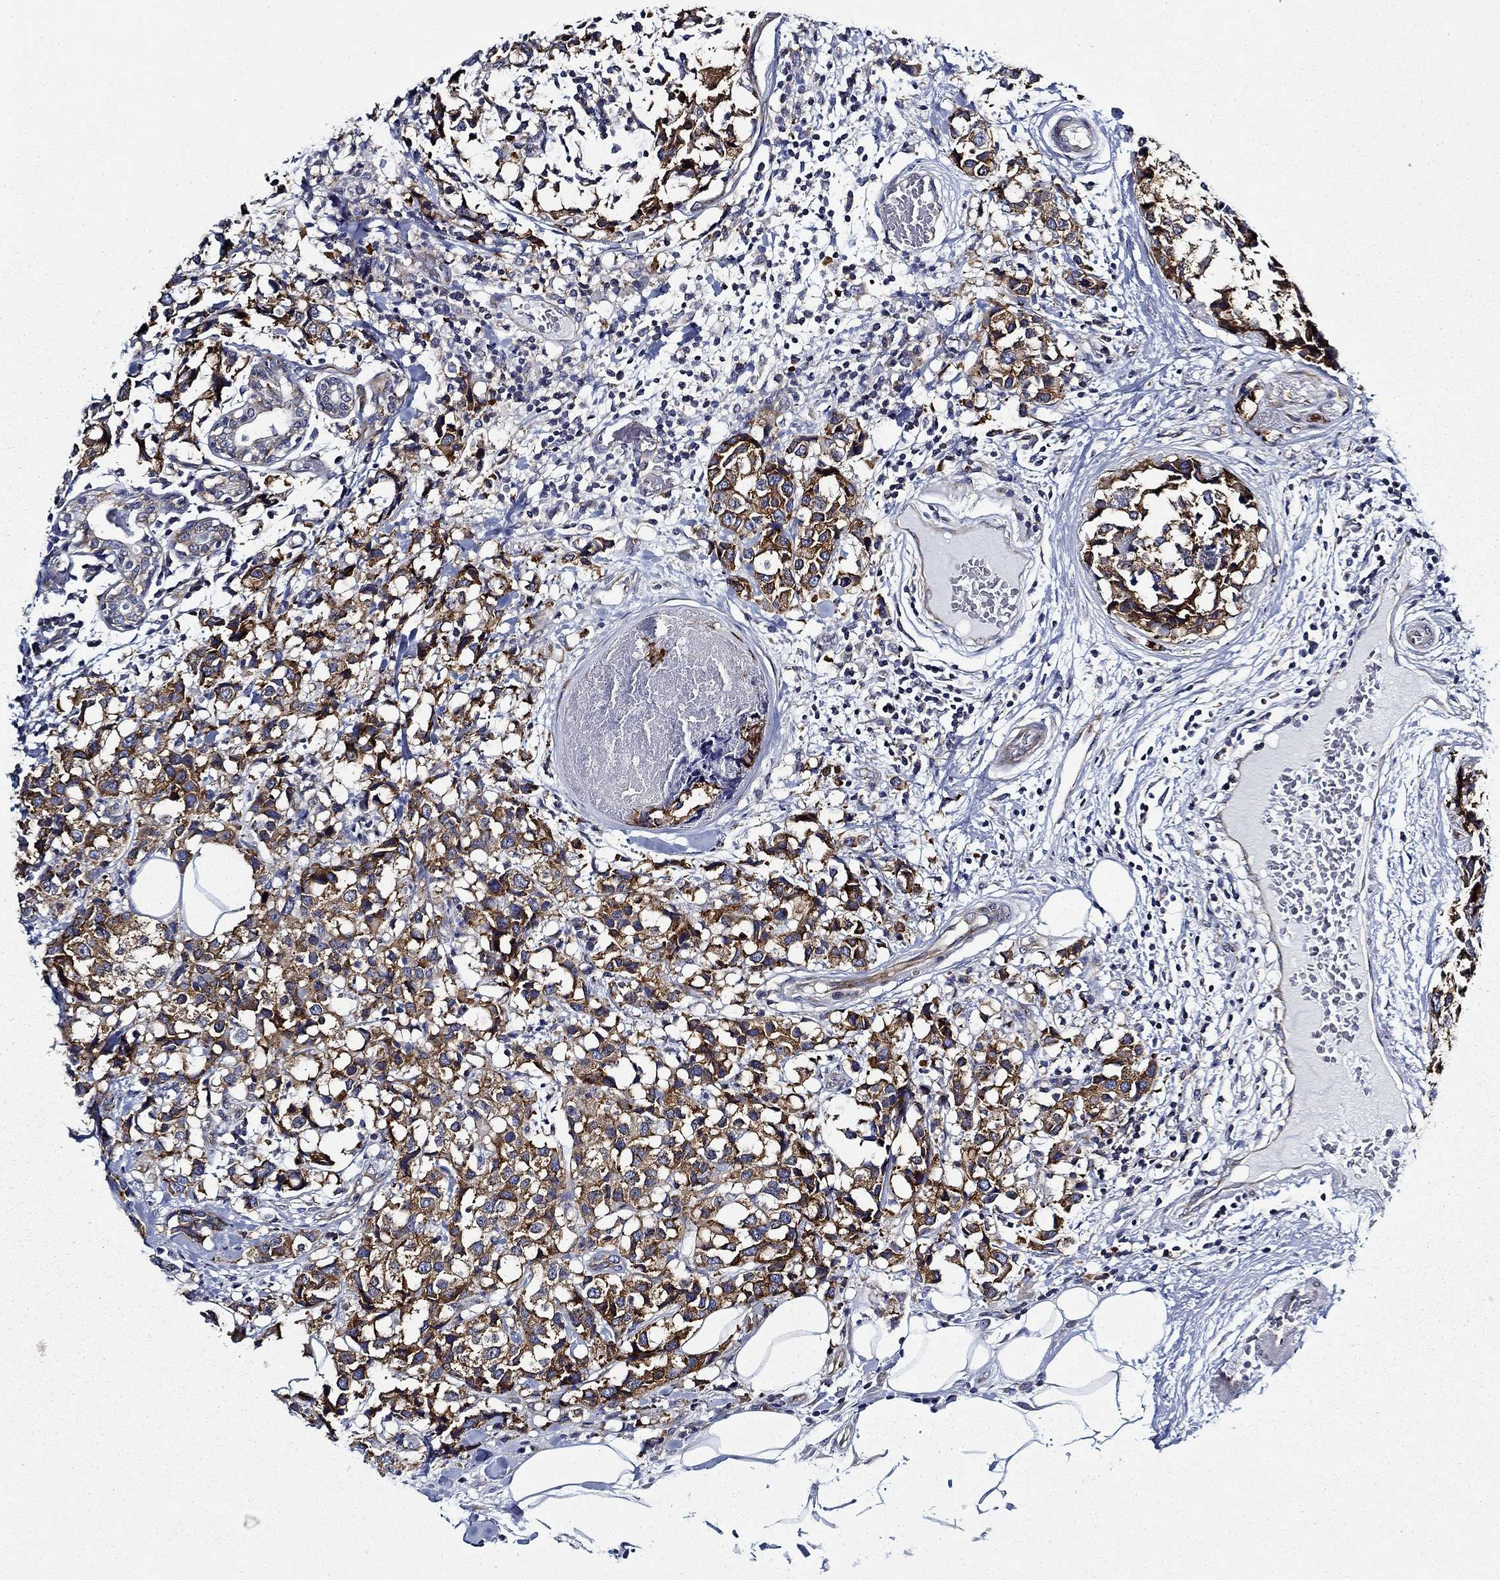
{"staining": {"intensity": "strong", "quantity": ">75%", "location": "cytoplasmic/membranous"}, "tissue": "breast cancer", "cell_type": "Tumor cells", "image_type": "cancer", "snomed": [{"axis": "morphology", "description": "Lobular carcinoma"}, {"axis": "topography", "description": "Breast"}], "caption": "Strong cytoplasmic/membranous expression for a protein is seen in approximately >75% of tumor cells of breast lobular carcinoma using immunohistochemistry.", "gene": "FXR1", "patient": {"sex": "female", "age": 59}}